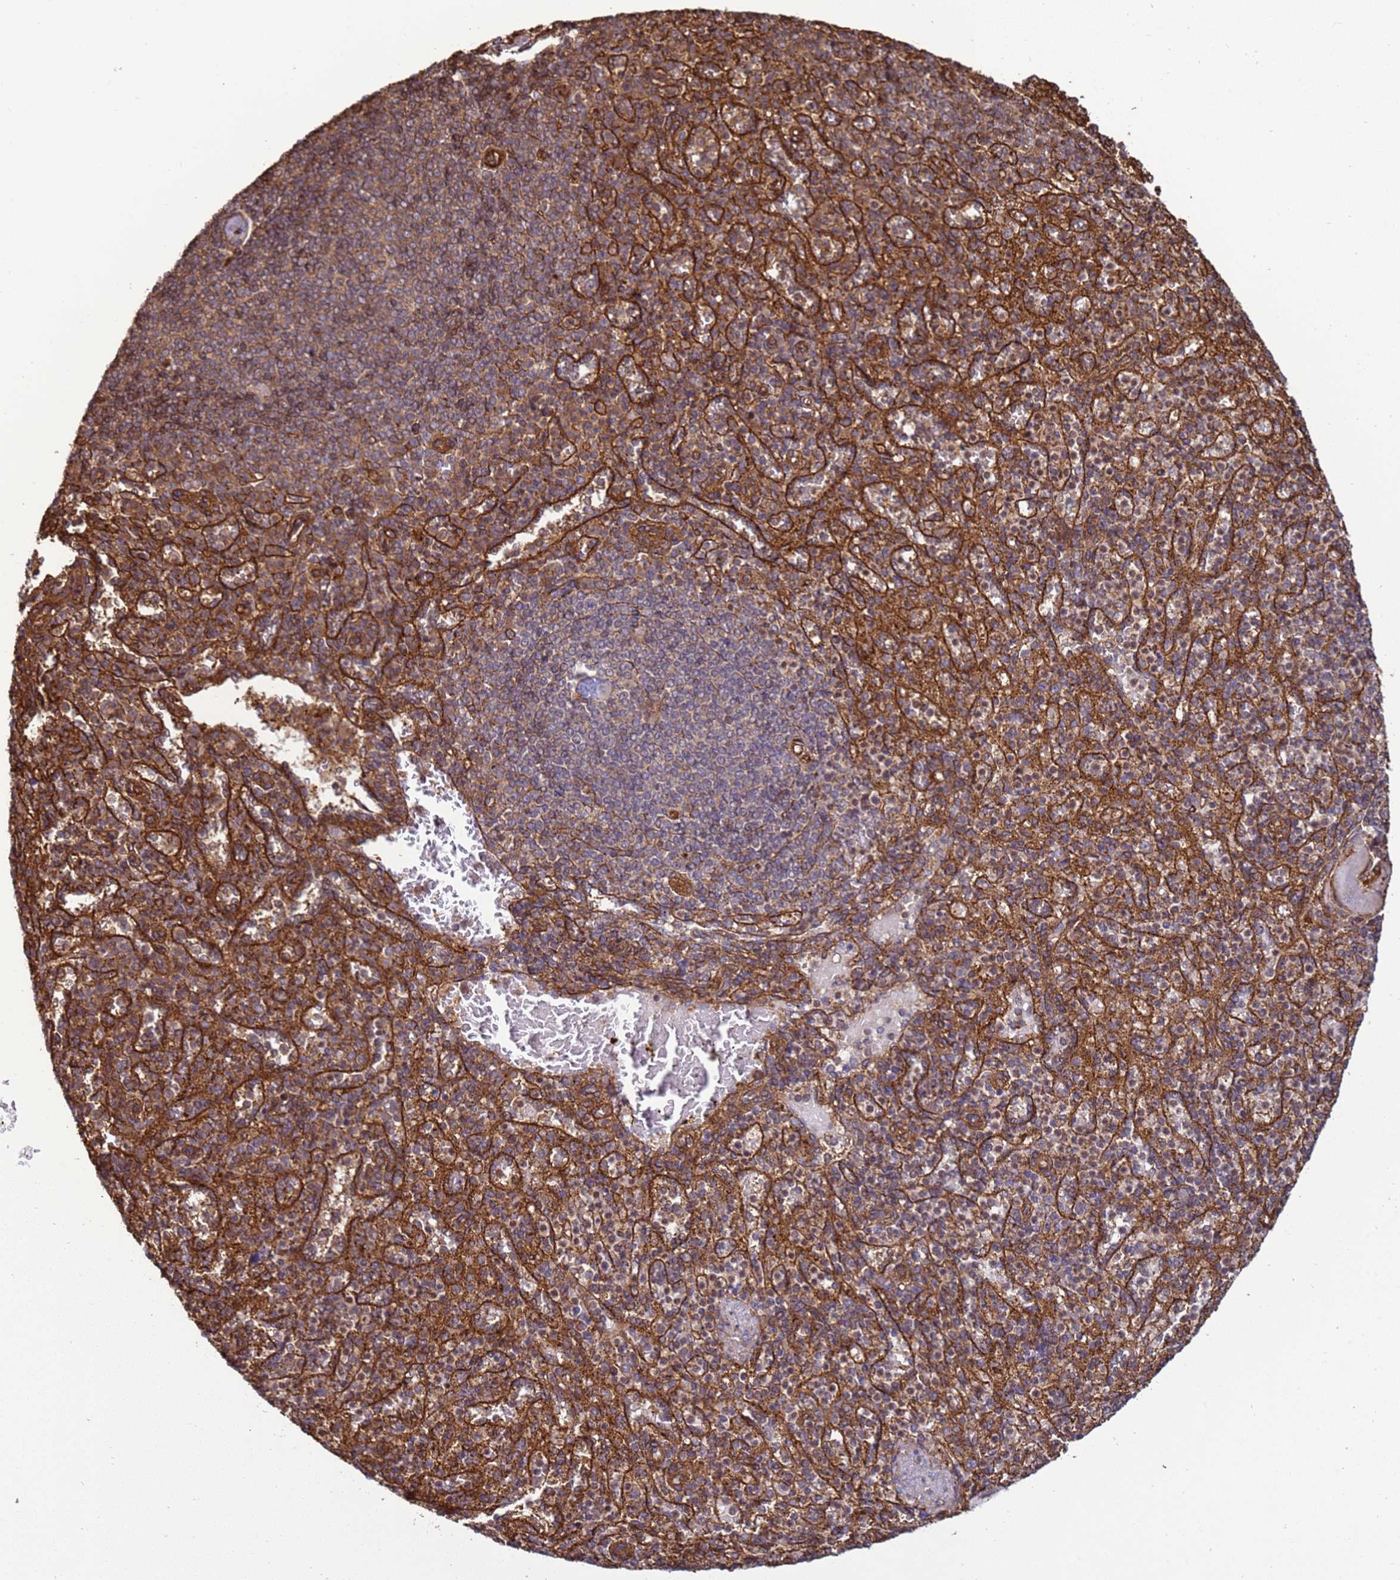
{"staining": {"intensity": "moderate", "quantity": "25%-75%", "location": "cytoplasmic/membranous"}, "tissue": "spleen", "cell_type": "Cells in red pulp", "image_type": "normal", "snomed": [{"axis": "morphology", "description": "Normal tissue, NOS"}, {"axis": "topography", "description": "Spleen"}], "caption": "Immunohistochemical staining of normal spleen displays 25%-75% levels of moderate cytoplasmic/membranous protein positivity in about 25%-75% of cells in red pulp.", "gene": "CNOT1", "patient": {"sex": "female", "age": 74}}